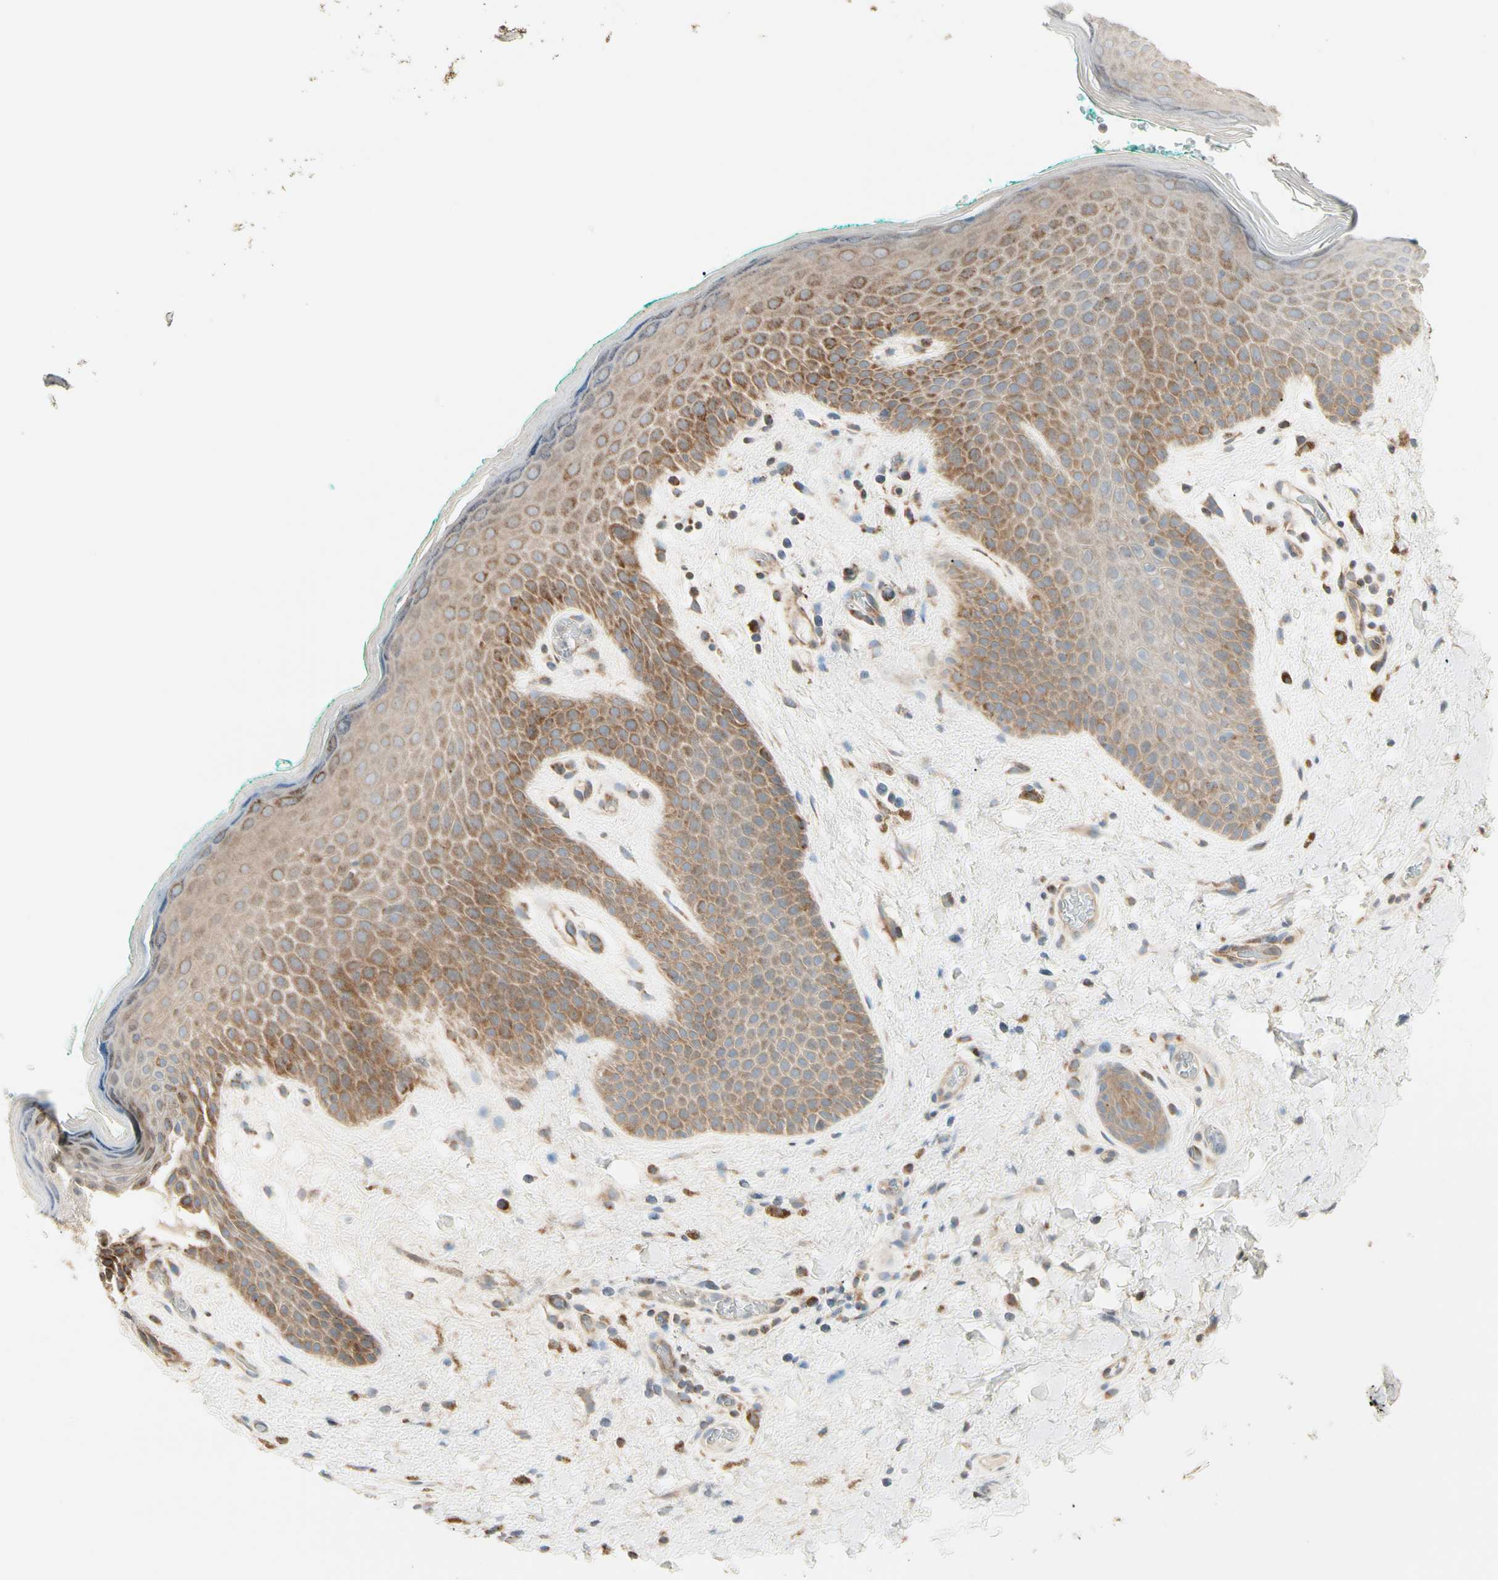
{"staining": {"intensity": "moderate", "quantity": ">75%", "location": "cytoplasmic/membranous"}, "tissue": "skin", "cell_type": "Epidermal cells", "image_type": "normal", "snomed": [{"axis": "morphology", "description": "Normal tissue, NOS"}, {"axis": "topography", "description": "Anal"}], "caption": "This image reveals immunohistochemistry staining of normal skin, with medium moderate cytoplasmic/membranous staining in about >75% of epidermal cells.", "gene": "TBC1D10A", "patient": {"sex": "male", "age": 74}}